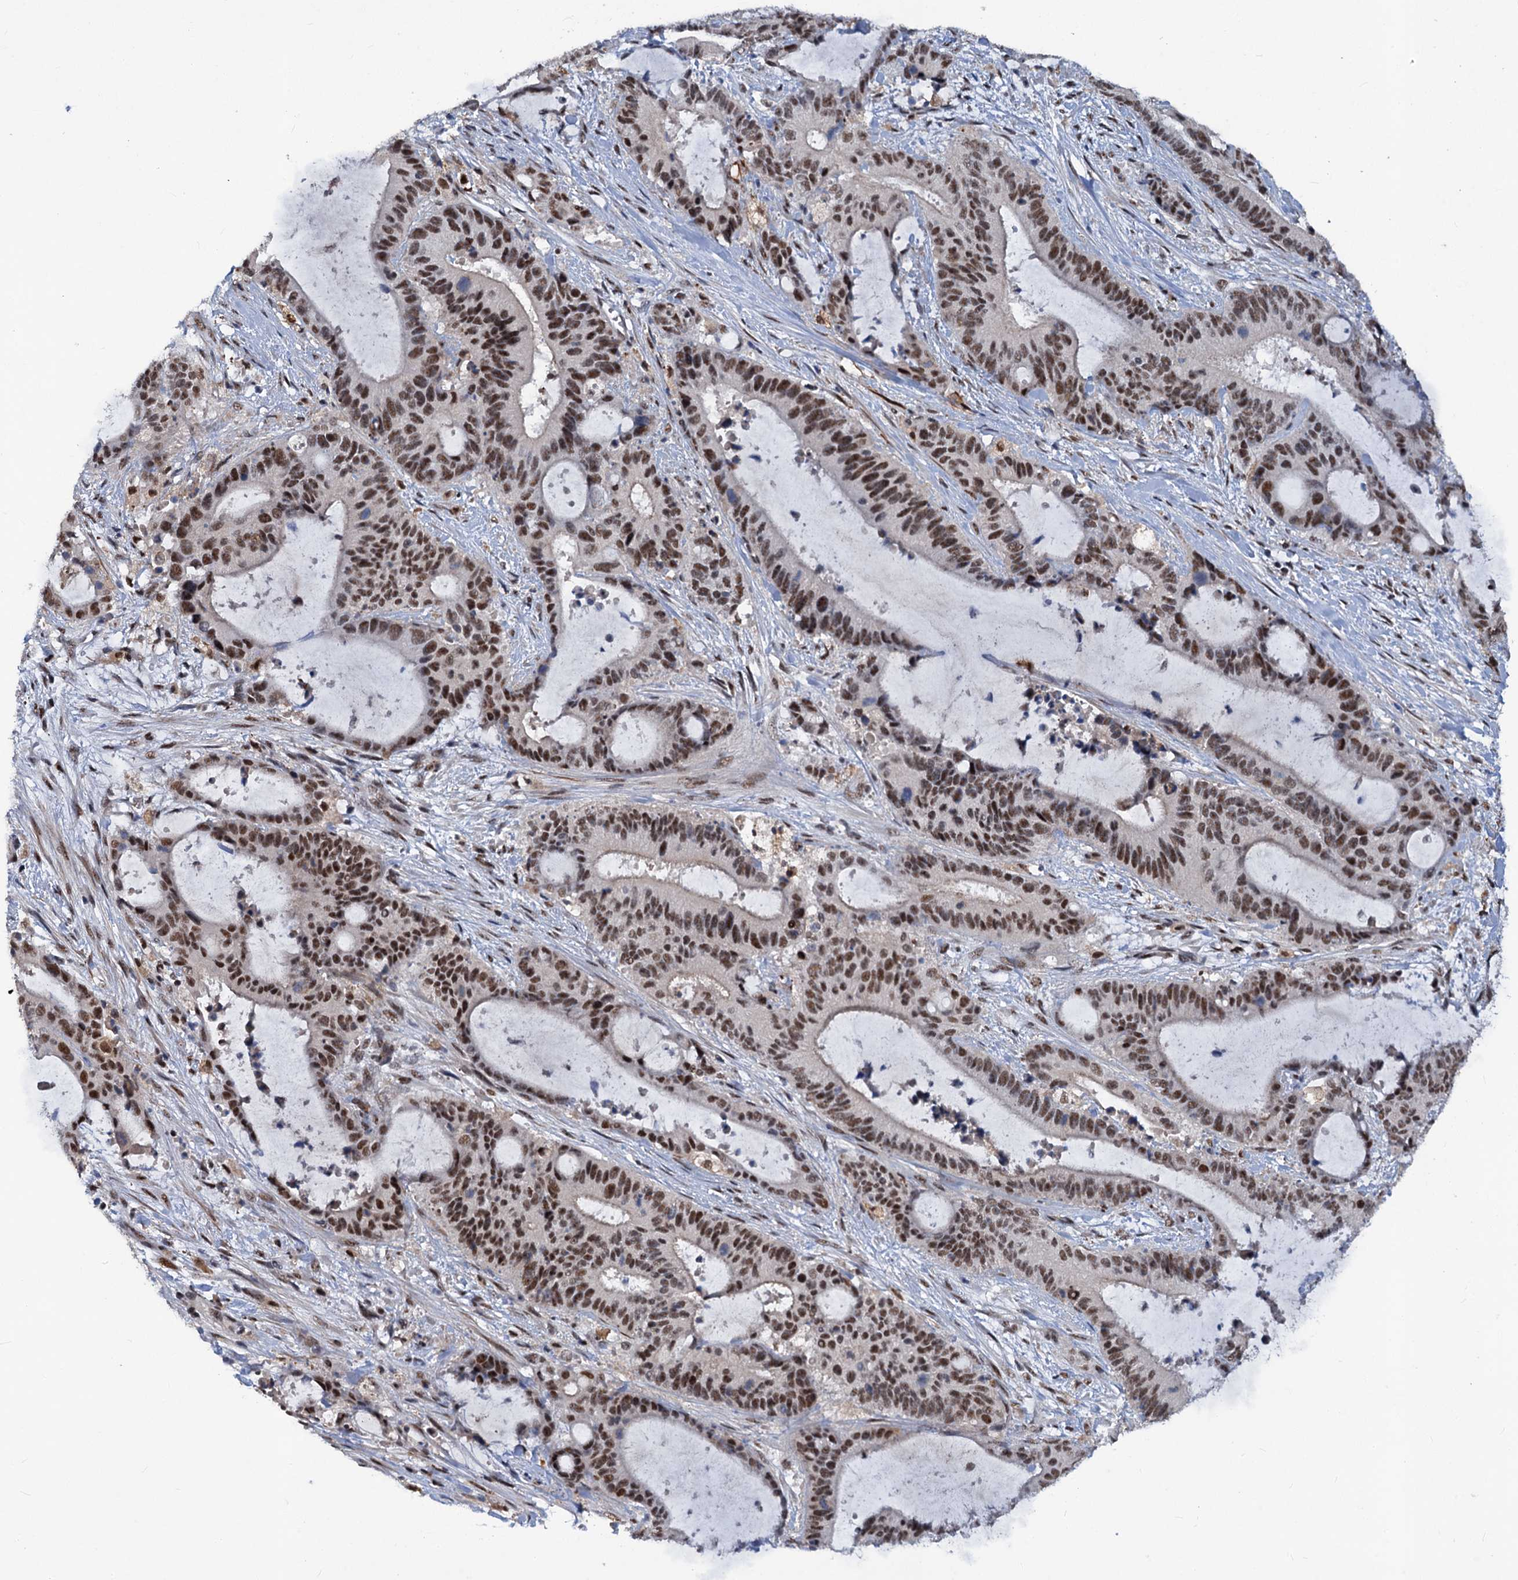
{"staining": {"intensity": "moderate", "quantity": ">75%", "location": "nuclear"}, "tissue": "liver cancer", "cell_type": "Tumor cells", "image_type": "cancer", "snomed": [{"axis": "morphology", "description": "Normal tissue, NOS"}, {"axis": "morphology", "description": "Cholangiocarcinoma"}, {"axis": "topography", "description": "Liver"}, {"axis": "topography", "description": "Peripheral nerve tissue"}], "caption": "Immunohistochemistry (IHC) micrograph of neoplastic tissue: human liver cancer (cholangiocarcinoma) stained using immunohistochemistry displays medium levels of moderate protein expression localized specifically in the nuclear of tumor cells, appearing as a nuclear brown color.", "gene": "PHF8", "patient": {"sex": "female", "age": 73}}